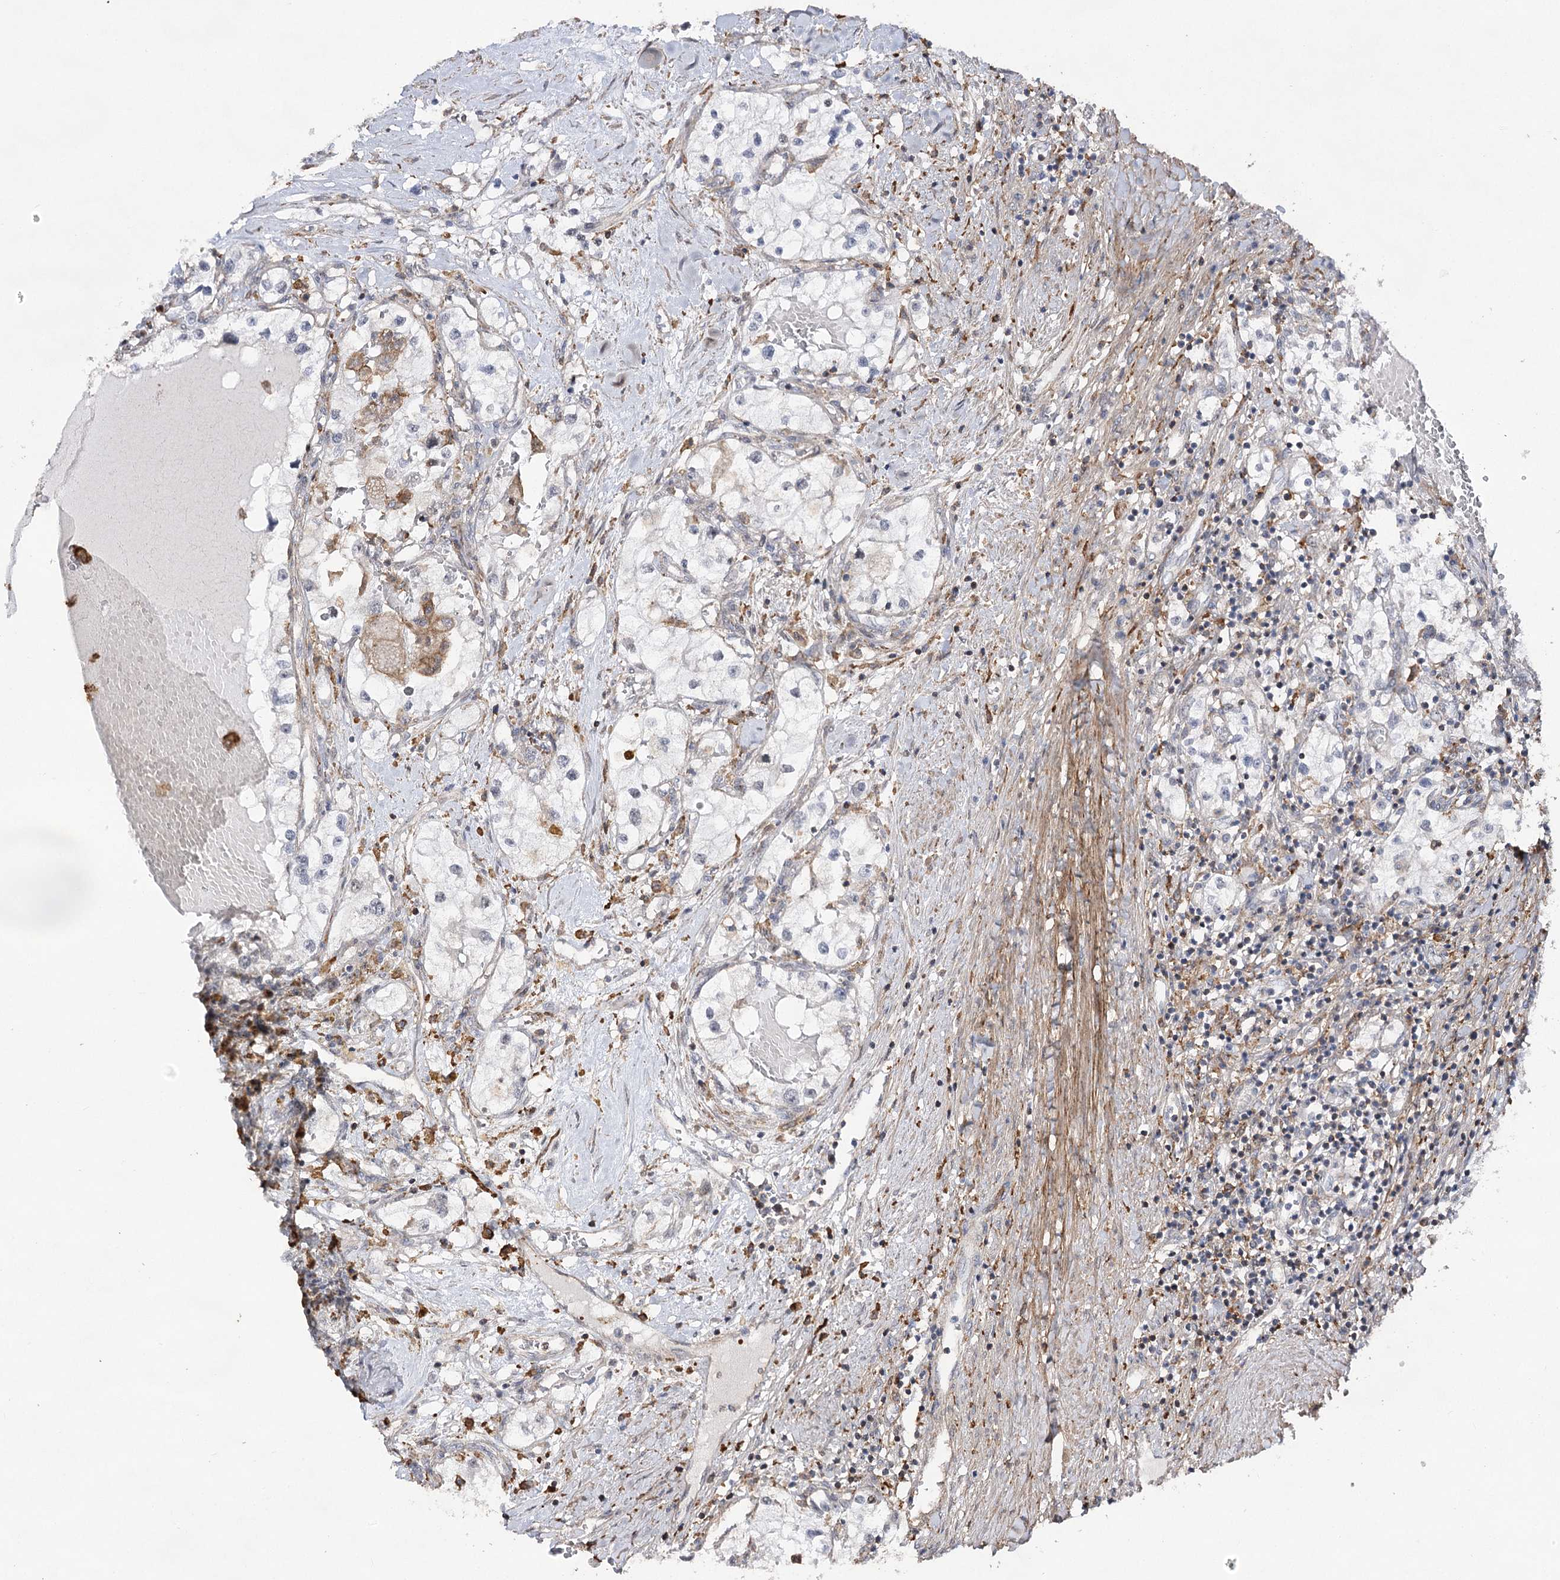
{"staining": {"intensity": "negative", "quantity": "none", "location": "none"}, "tissue": "renal cancer", "cell_type": "Tumor cells", "image_type": "cancer", "snomed": [{"axis": "morphology", "description": "Normal tissue, NOS"}, {"axis": "morphology", "description": "Adenocarcinoma, NOS"}, {"axis": "topography", "description": "Kidney"}], "caption": "Tumor cells show no significant protein staining in renal cancer (adenocarcinoma).", "gene": "OBSL1", "patient": {"sex": "male", "age": 68}}